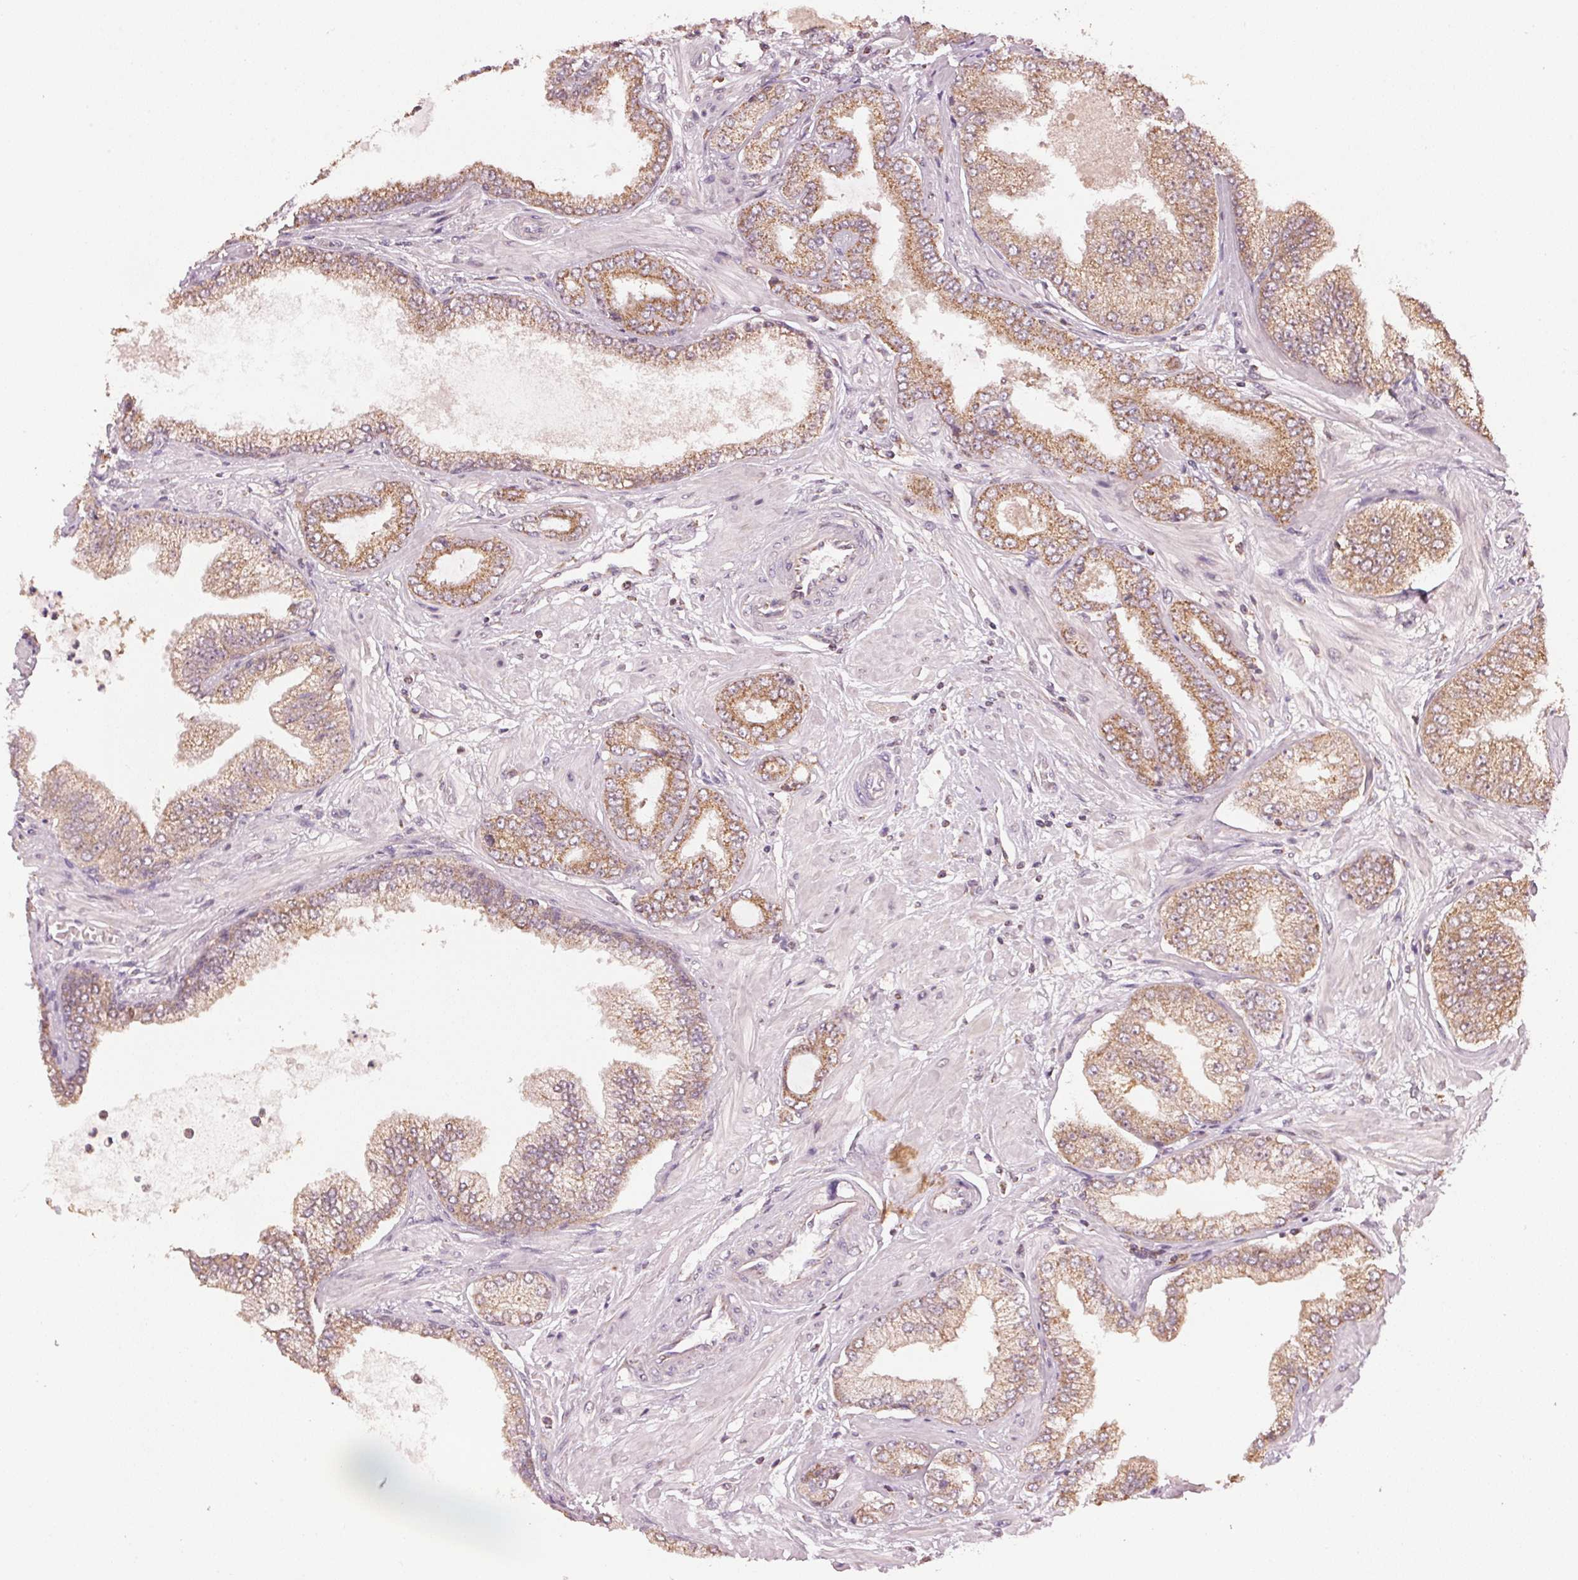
{"staining": {"intensity": "moderate", "quantity": ">75%", "location": "cytoplasmic/membranous"}, "tissue": "prostate cancer", "cell_type": "Tumor cells", "image_type": "cancer", "snomed": [{"axis": "morphology", "description": "Adenocarcinoma, Low grade"}, {"axis": "topography", "description": "Prostate"}], "caption": "An immunohistochemistry histopathology image of neoplastic tissue is shown. Protein staining in brown highlights moderate cytoplasmic/membranous positivity in prostate adenocarcinoma (low-grade) within tumor cells.", "gene": "ARHGAP6", "patient": {"sex": "male", "age": 55}}